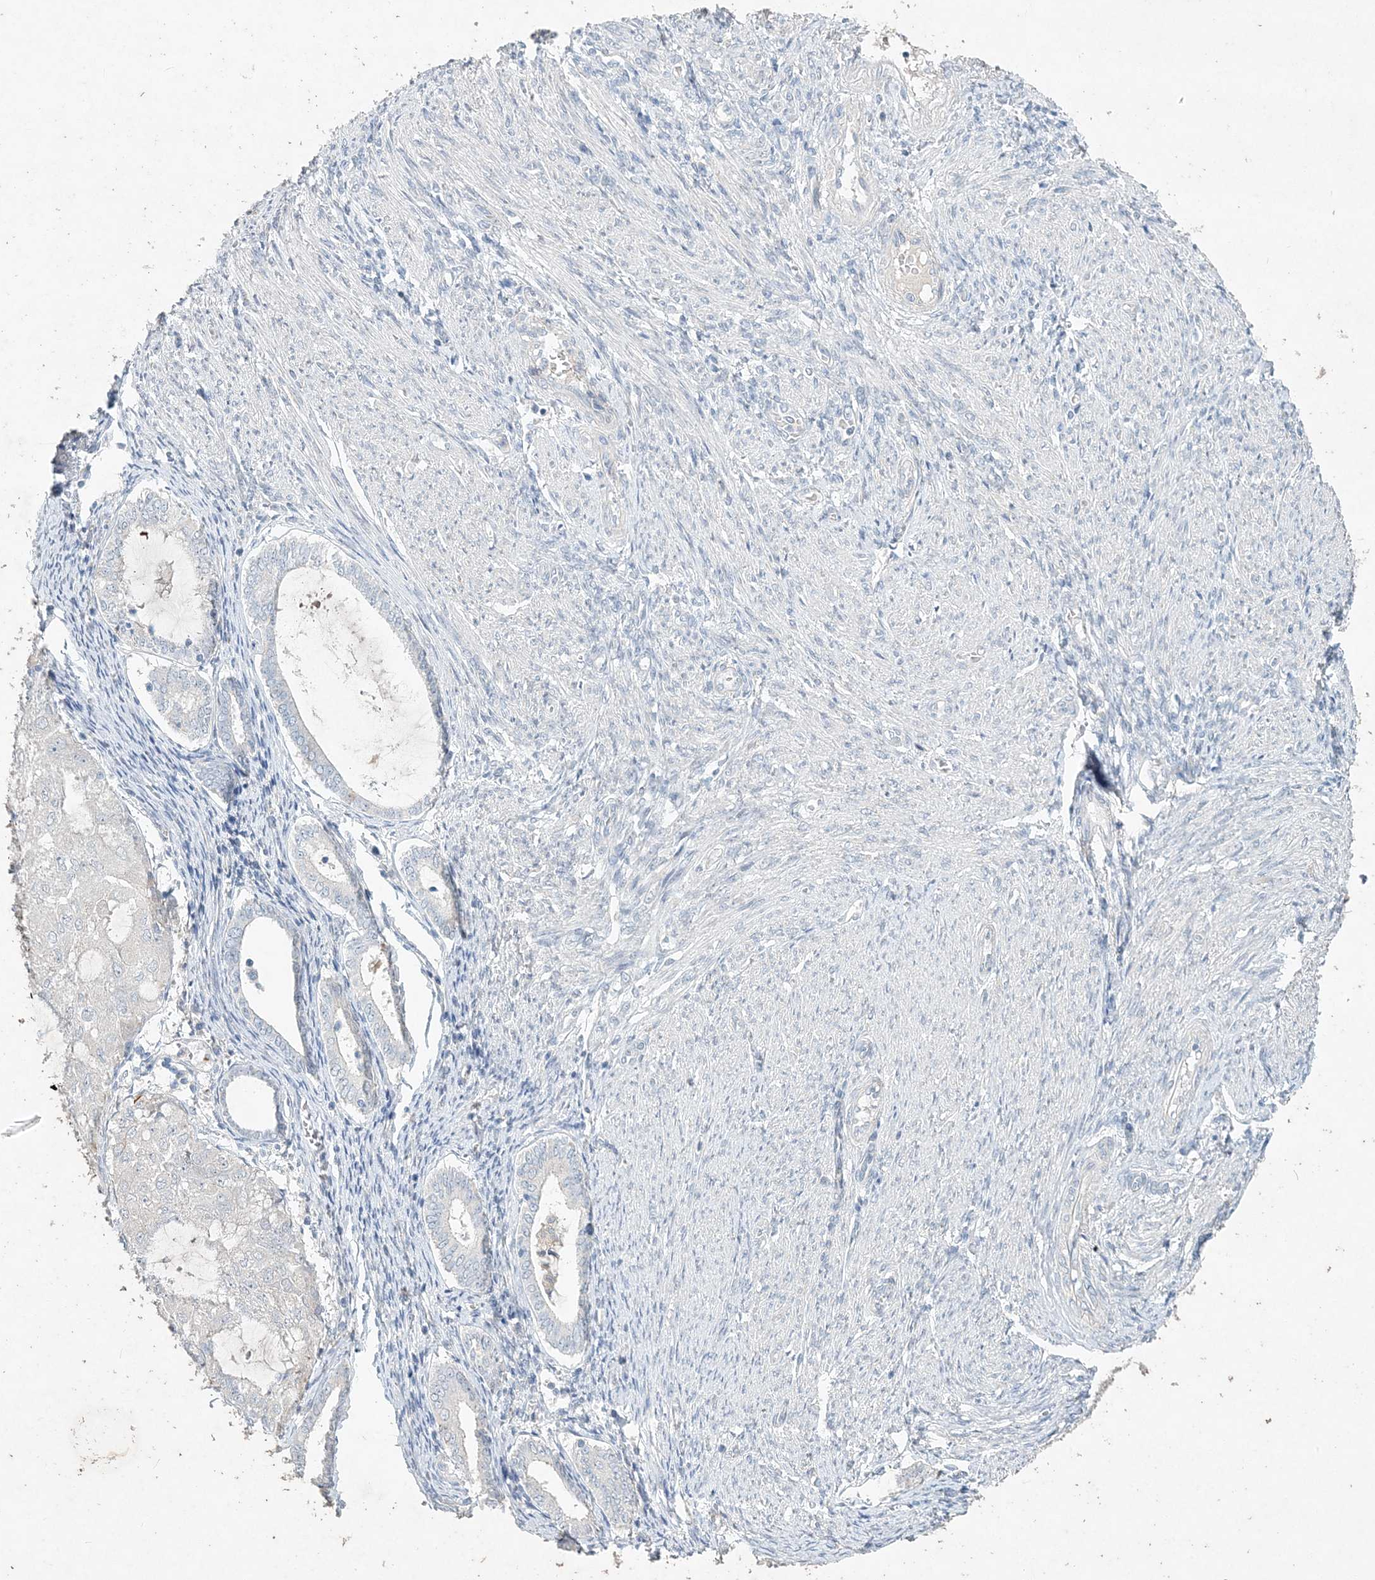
{"staining": {"intensity": "negative", "quantity": "none", "location": "none"}, "tissue": "endometrial cancer", "cell_type": "Tumor cells", "image_type": "cancer", "snomed": [{"axis": "morphology", "description": "Adenocarcinoma, NOS"}, {"axis": "topography", "description": "Endometrium"}], "caption": "High magnification brightfield microscopy of adenocarcinoma (endometrial) stained with DAB (3,3'-diaminobenzidine) (brown) and counterstained with hematoxylin (blue): tumor cells show no significant positivity.", "gene": "DNAH5", "patient": {"sex": "female", "age": 81}}